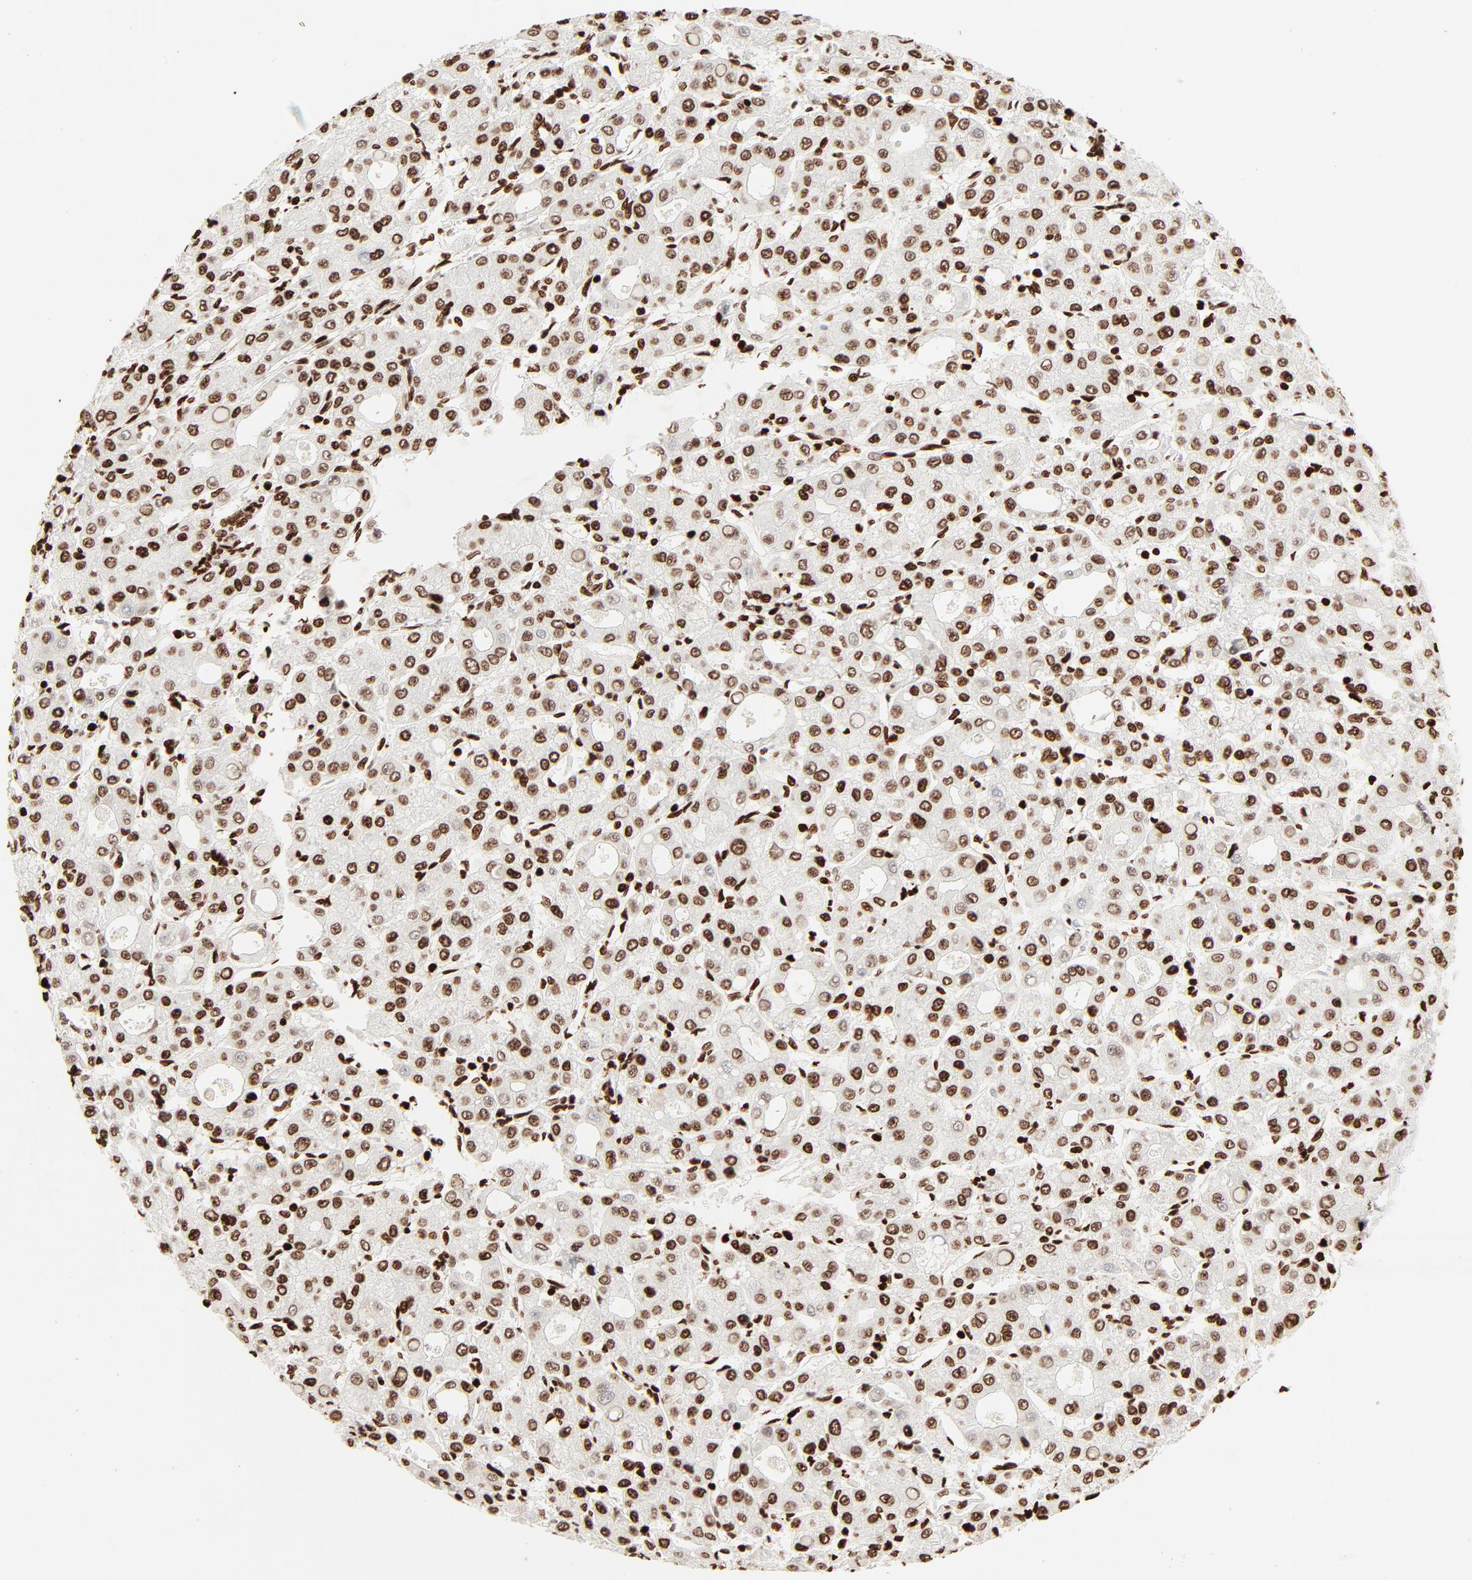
{"staining": {"intensity": "moderate", "quantity": ">75%", "location": "nuclear"}, "tissue": "liver cancer", "cell_type": "Tumor cells", "image_type": "cancer", "snomed": [{"axis": "morphology", "description": "Carcinoma, Hepatocellular, NOS"}, {"axis": "topography", "description": "Liver"}], "caption": "A brown stain highlights moderate nuclear staining of a protein in human liver hepatocellular carcinoma tumor cells.", "gene": "HMGB2", "patient": {"sex": "male", "age": 69}}